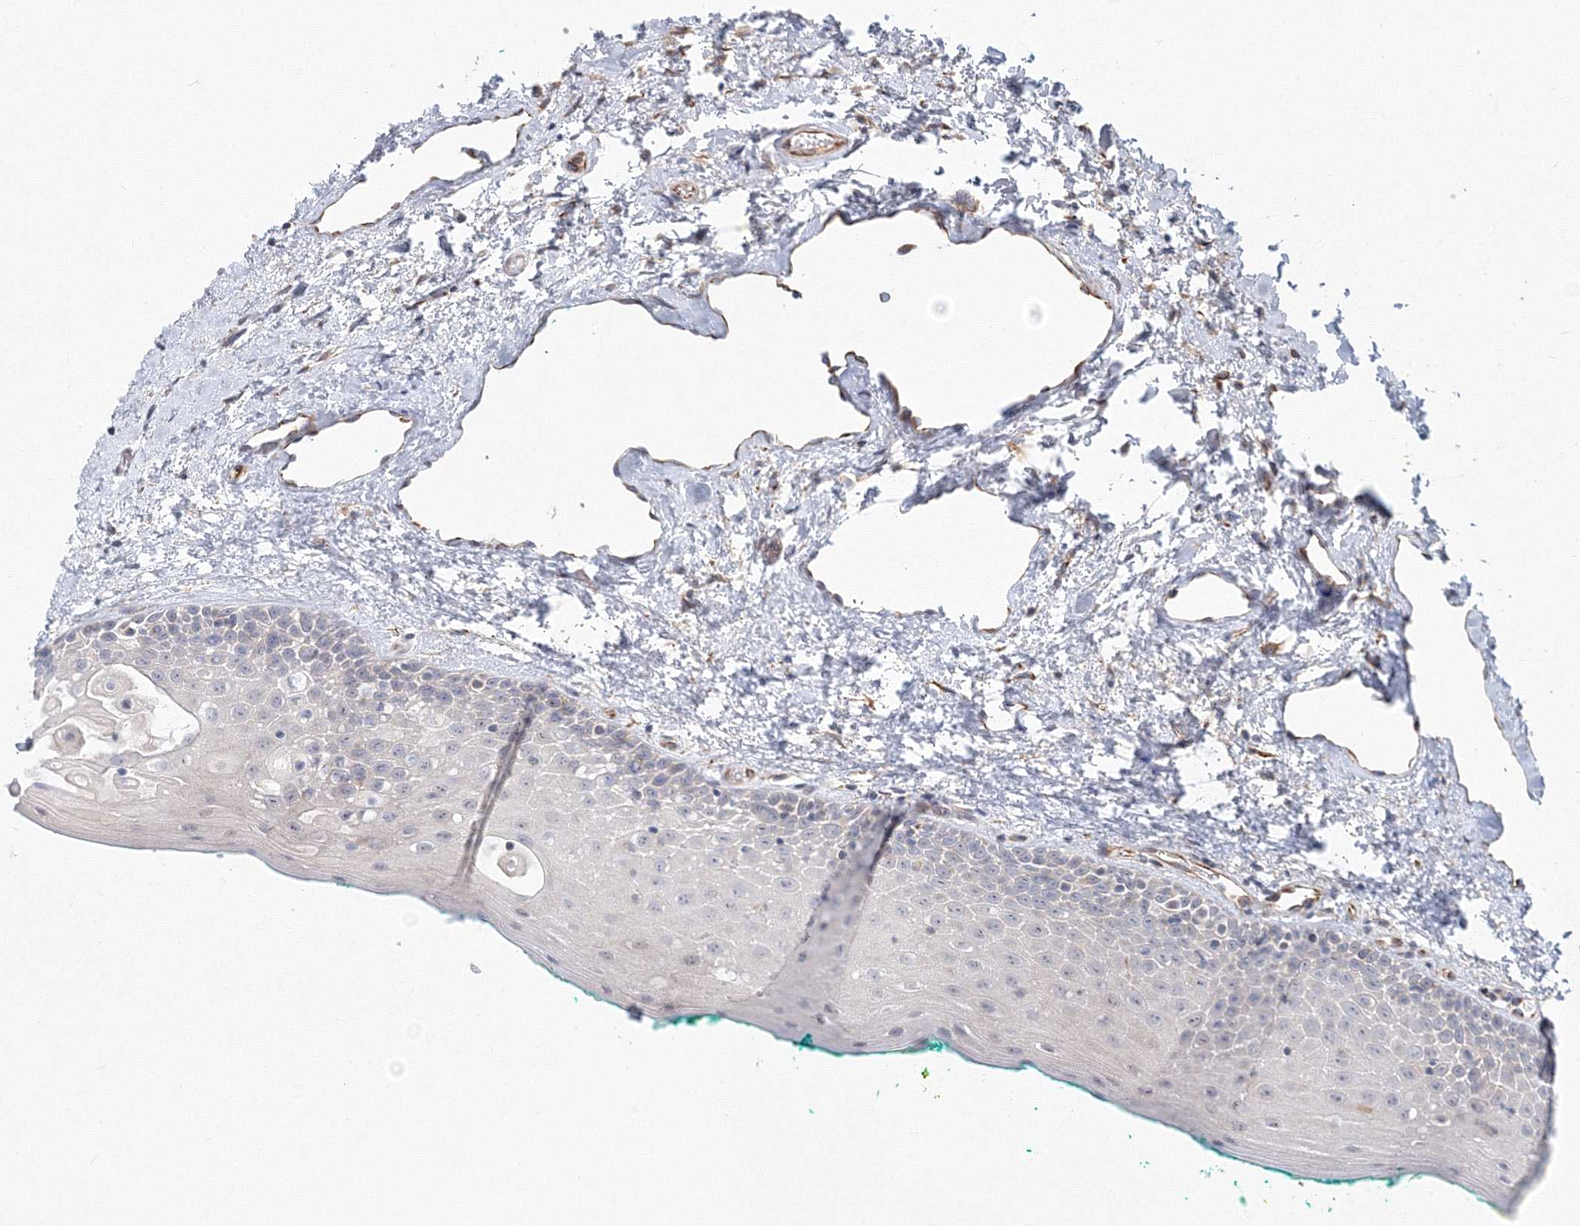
{"staining": {"intensity": "weak", "quantity": "<25%", "location": "cytoplasmic/membranous"}, "tissue": "oral mucosa", "cell_type": "Squamous epithelial cells", "image_type": "normal", "snomed": [{"axis": "morphology", "description": "Normal tissue, NOS"}, {"axis": "topography", "description": "Oral tissue"}], "caption": "DAB (3,3'-diaminobenzidine) immunohistochemical staining of benign oral mucosa shows no significant expression in squamous epithelial cells. Nuclei are stained in blue.", "gene": "WDR49", "patient": {"sex": "female", "age": 70}}